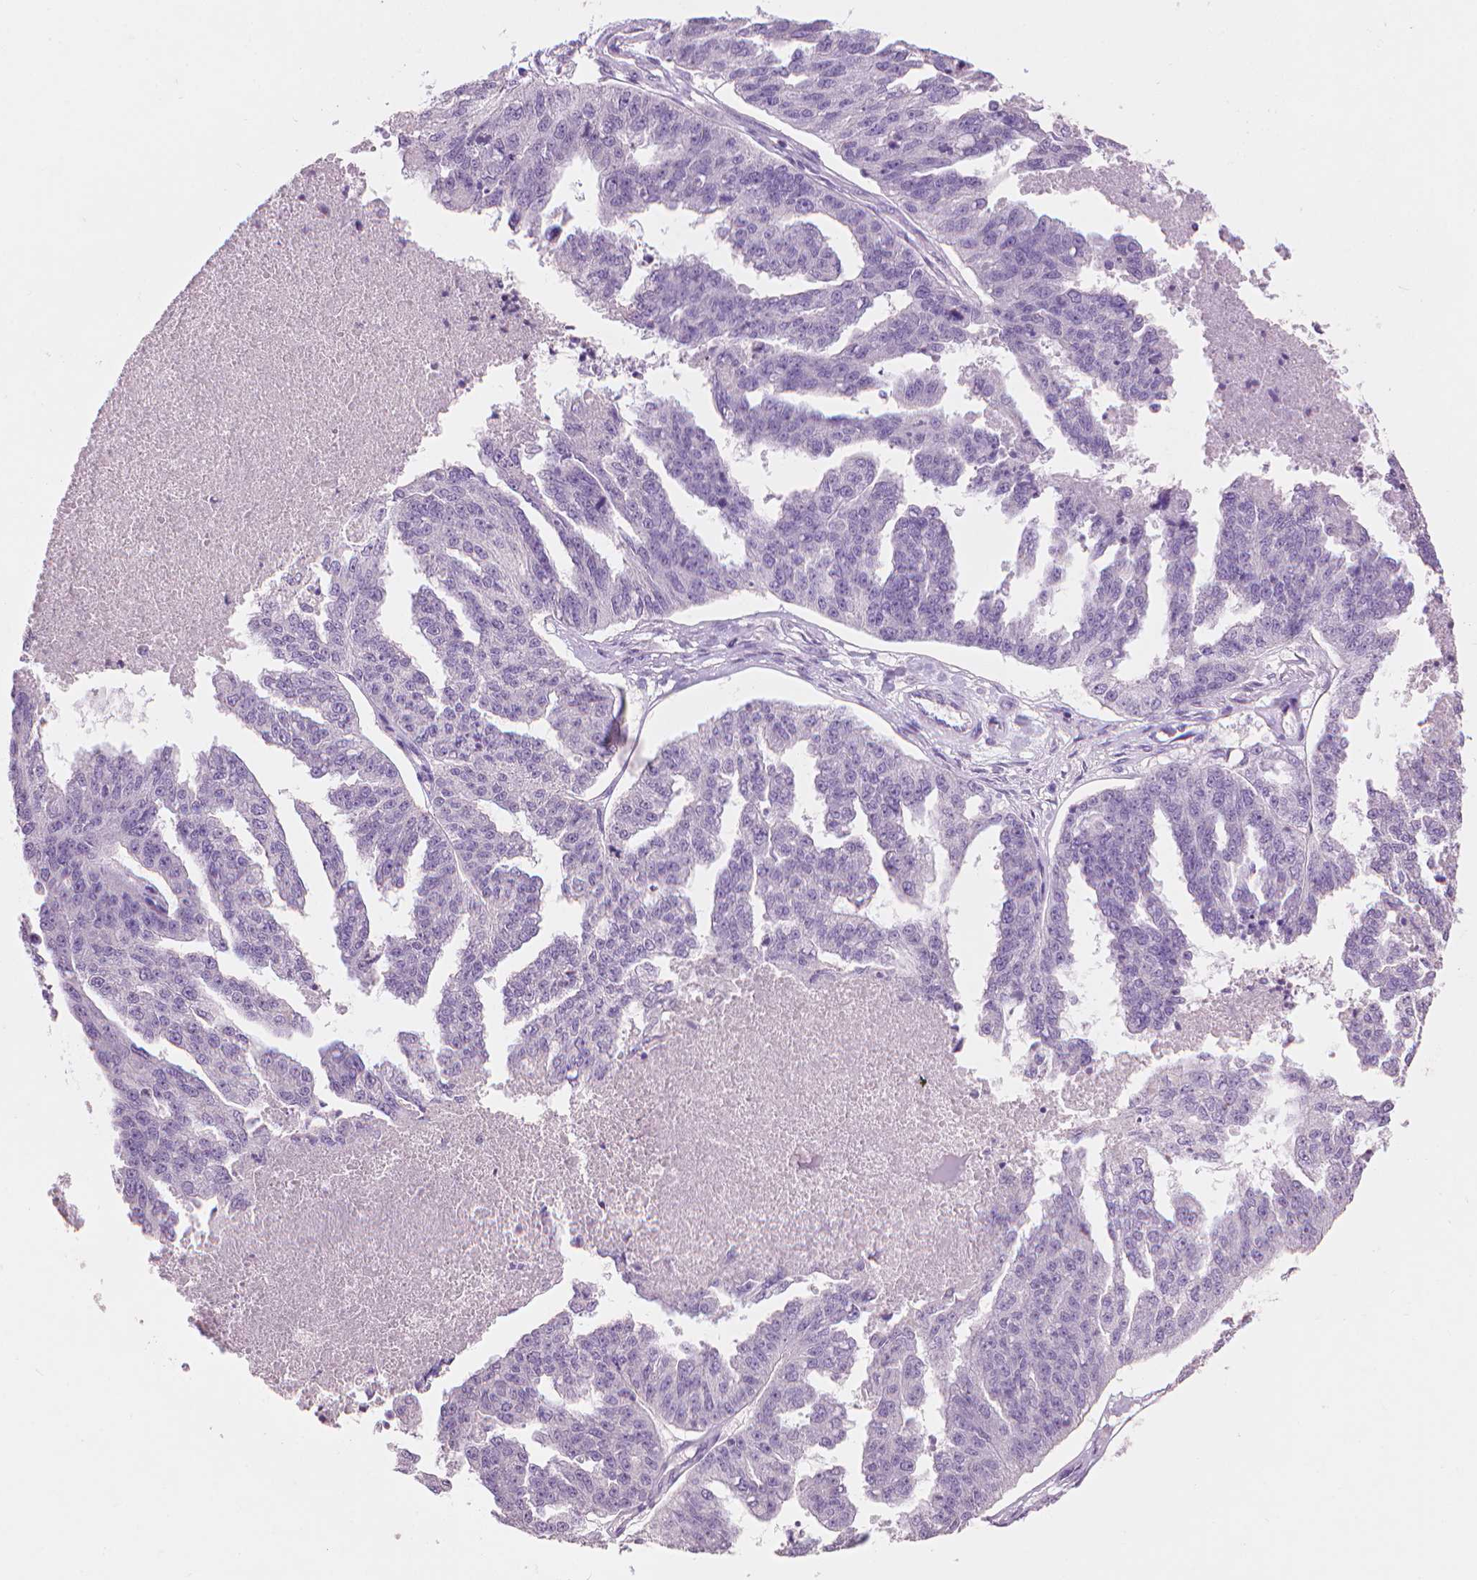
{"staining": {"intensity": "negative", "quantity": "none", "location": "none"}, "tissue": "ovarian cancer", "cell_type": "Tumor cells", "image_type": "cancer", "snomed": [{"axis": "morphology", "description": "Cystadenocarcinoma, serous, NOS"}, {"axis": "topography", "description": "Ovary"}], "caption": "This is a photomicrograph of IHC staining of ovarian cancer (serous cystadenocarcinoma), which shows no positivity in tumor cells. (DAB immunohistochemistry, high magnification).", "gene": "MLANA", "patient": {"sex": "female", "age": 58}}